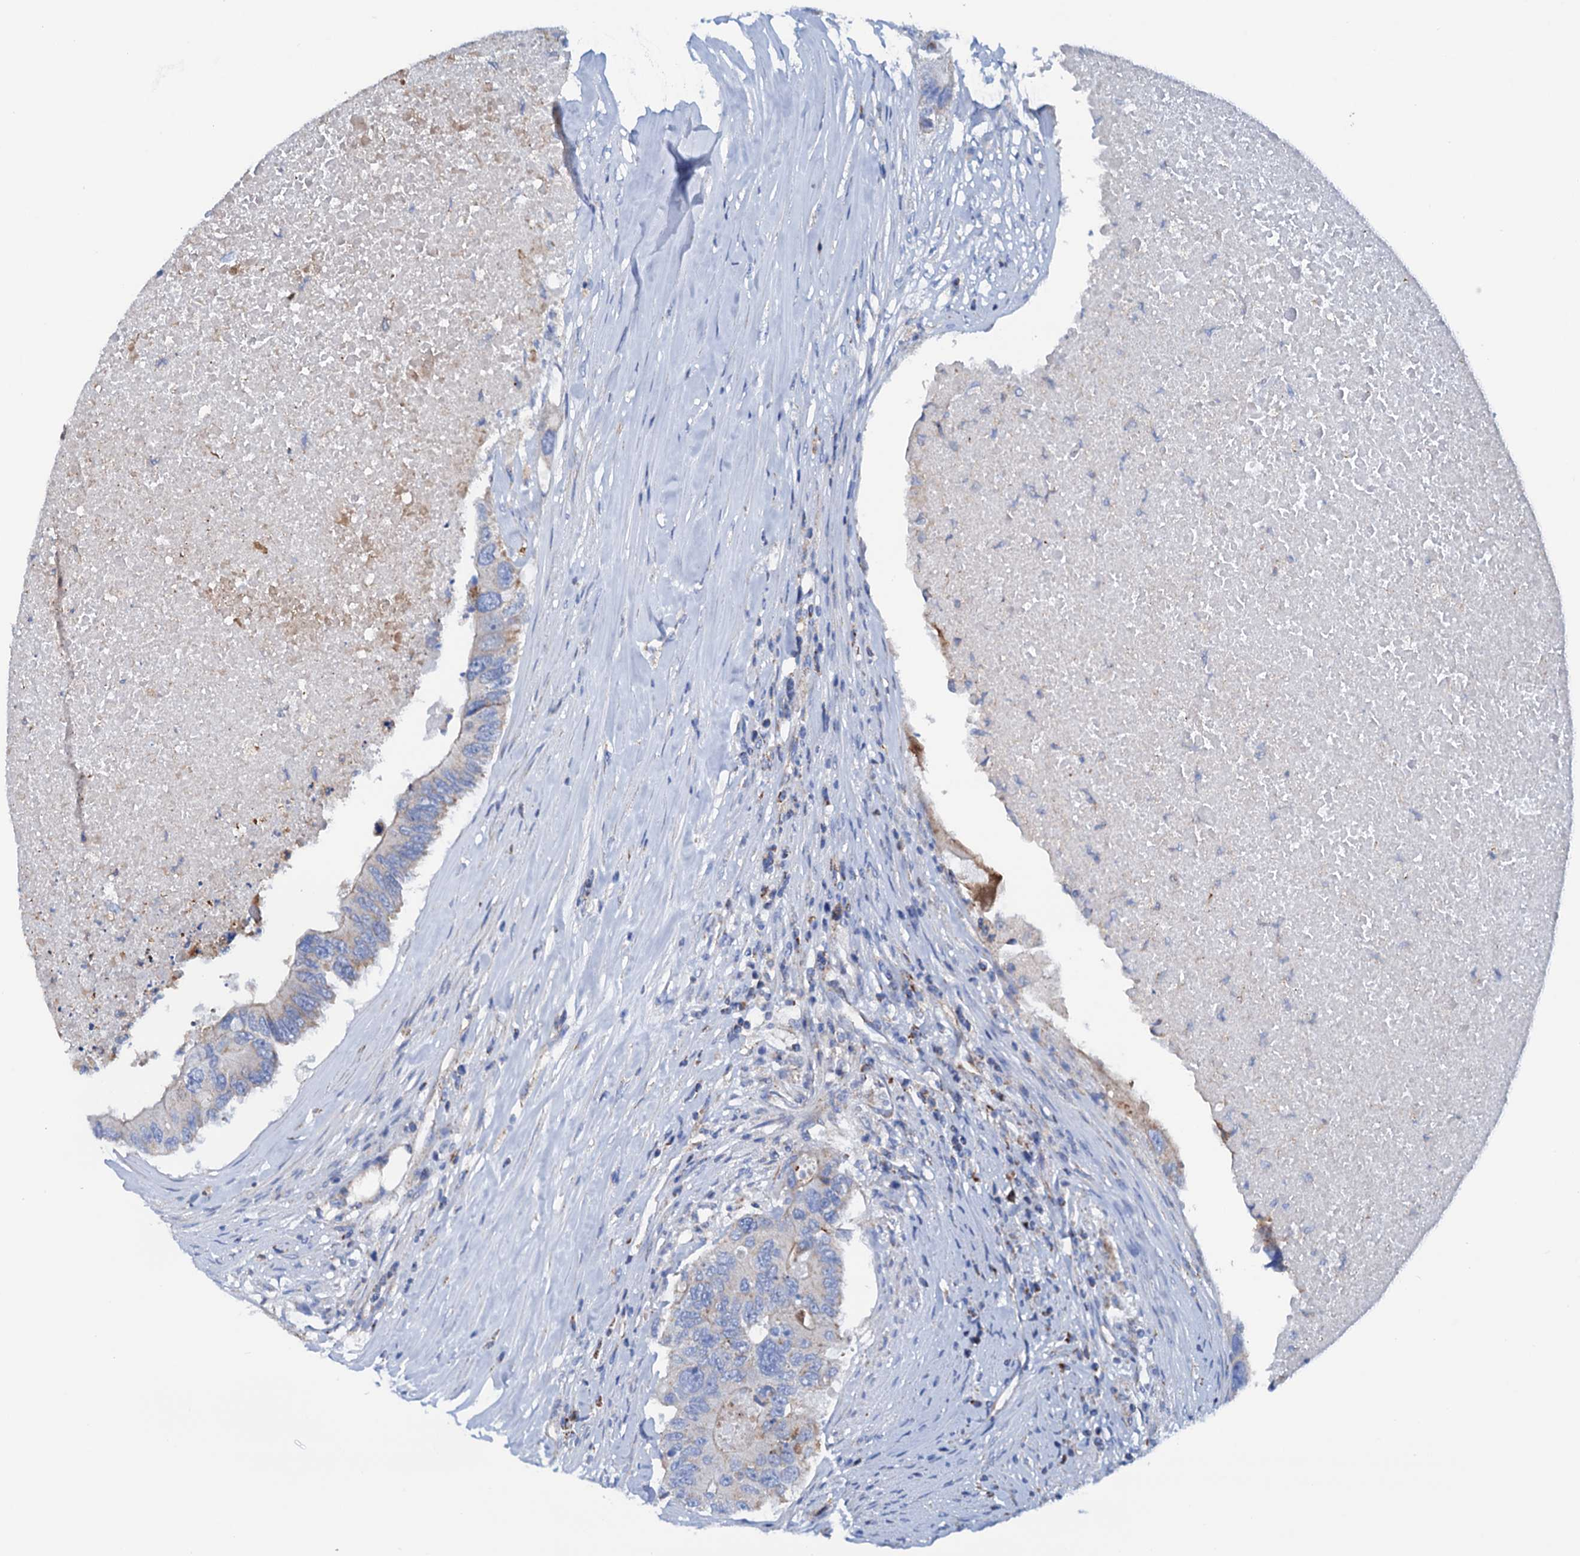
{"staining": {"intensity": "weak", "quantity": "<25%", "location": "cytoplasmic/membranous"}, "tissue": "colorectal cancer", "cell_type": "Tumor cells", "image_type": "cancer", "snomed": [{"axis": "morphology", "description": "Adenocarcinoma, NOS"}, {"axis": "topography", "description": "Colon"}], "caption": "Micrograph shows no significant protein positivity in tumor cells of colorectal adenocarcinoma.", "gene": "RASSF9", "patient": {"sex": "male", "age": 71}}